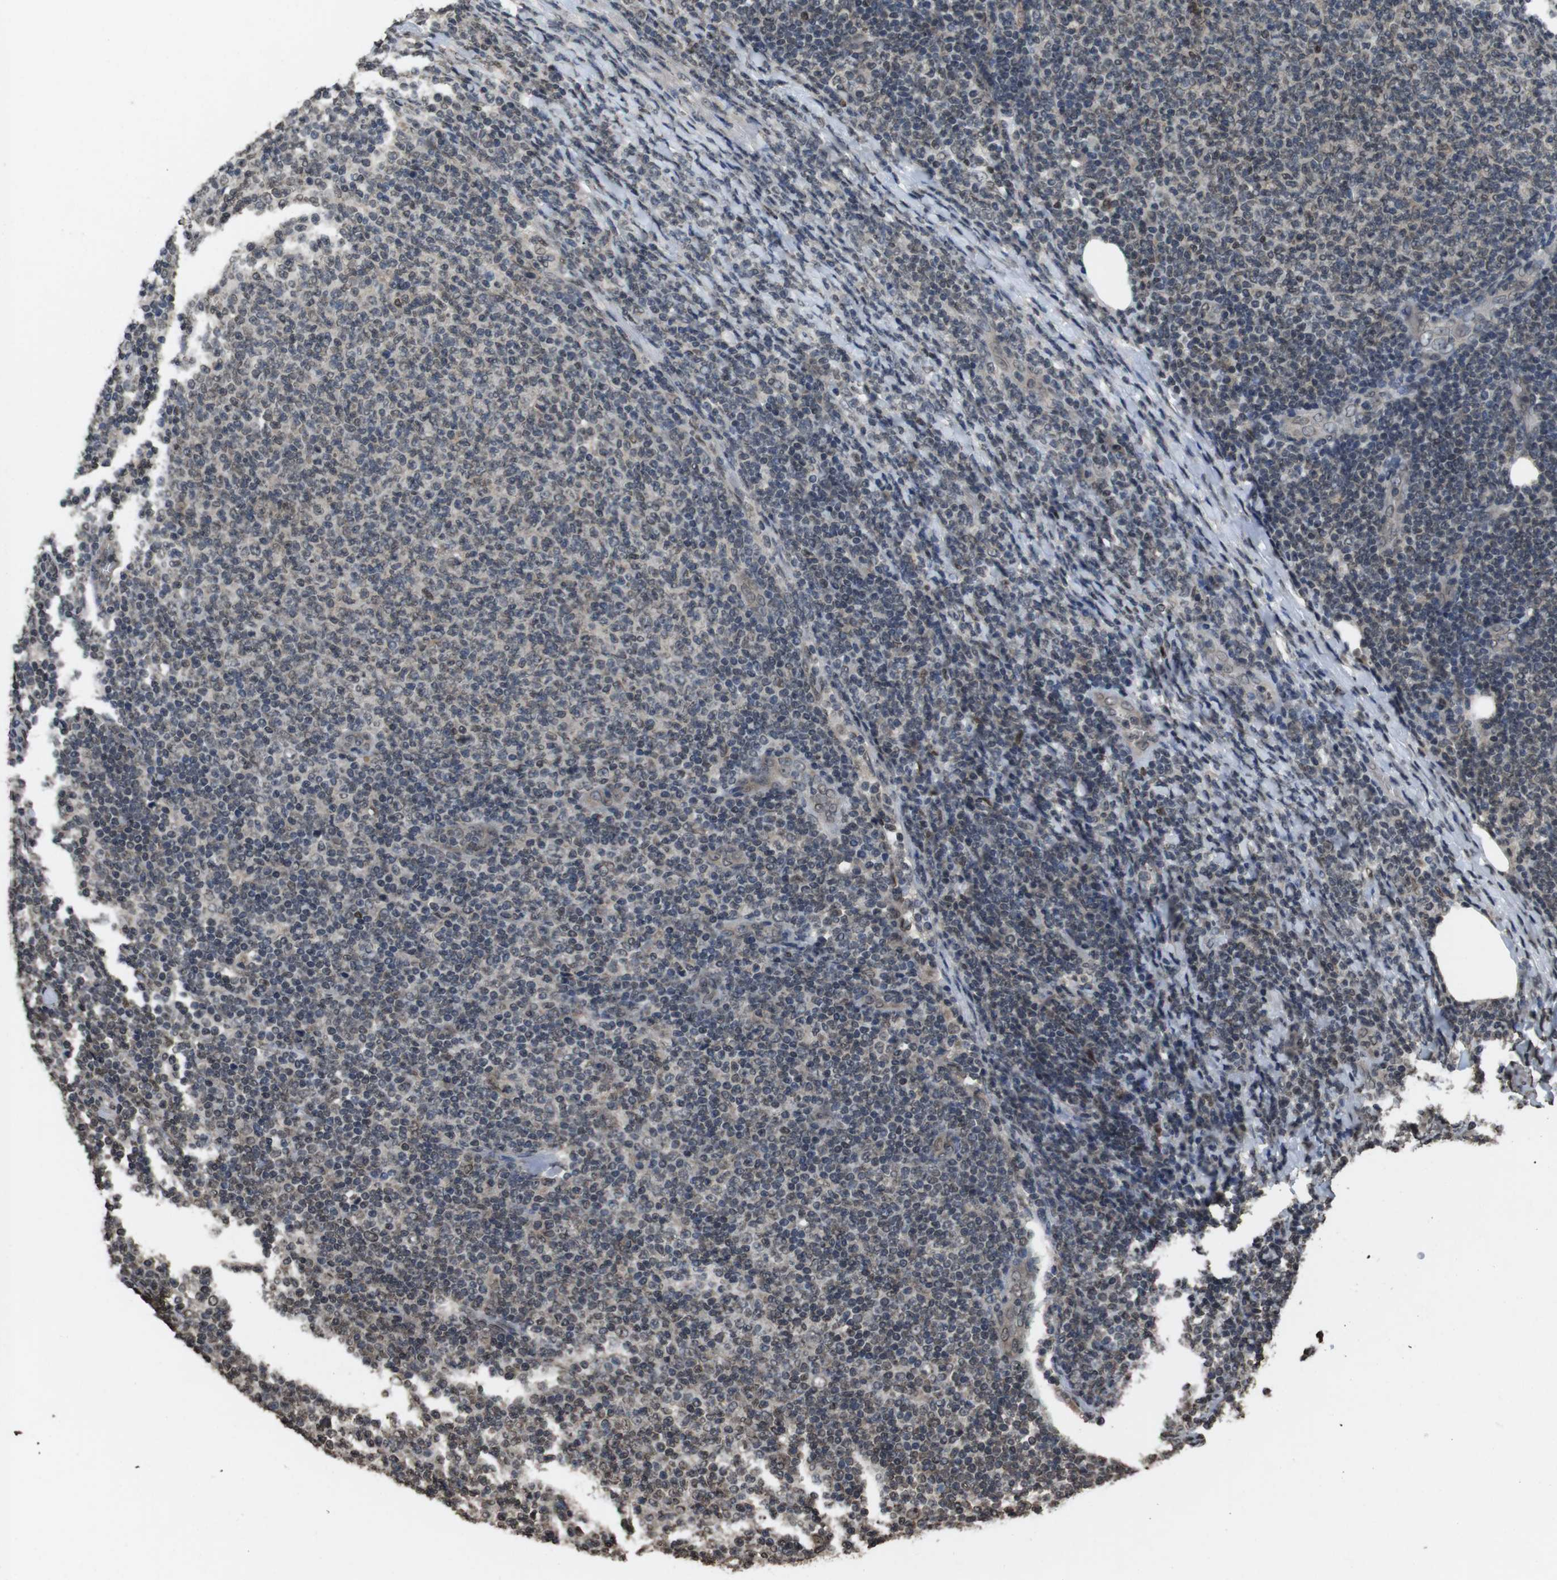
{"staining": {"intensity": "negative", "quantity": "none", "location": "none"}, "tissue": "lymphoma", "cell_type": "Tumor cells", "image_type": "cancer", "snomed": [{"axis": "morphology", "description": "Malignant lymphoma, non-Hodgkin's type, Low grade"}, {"axis": "topography", "description": "Lymph node"}], "caption": "Immunohistochemistry image of lymphoma stained for a protein (brown), which demonstrates no positivity in tumor cells.", "gene": "MAF", "patient": {"sex": "male", "age": 66}}